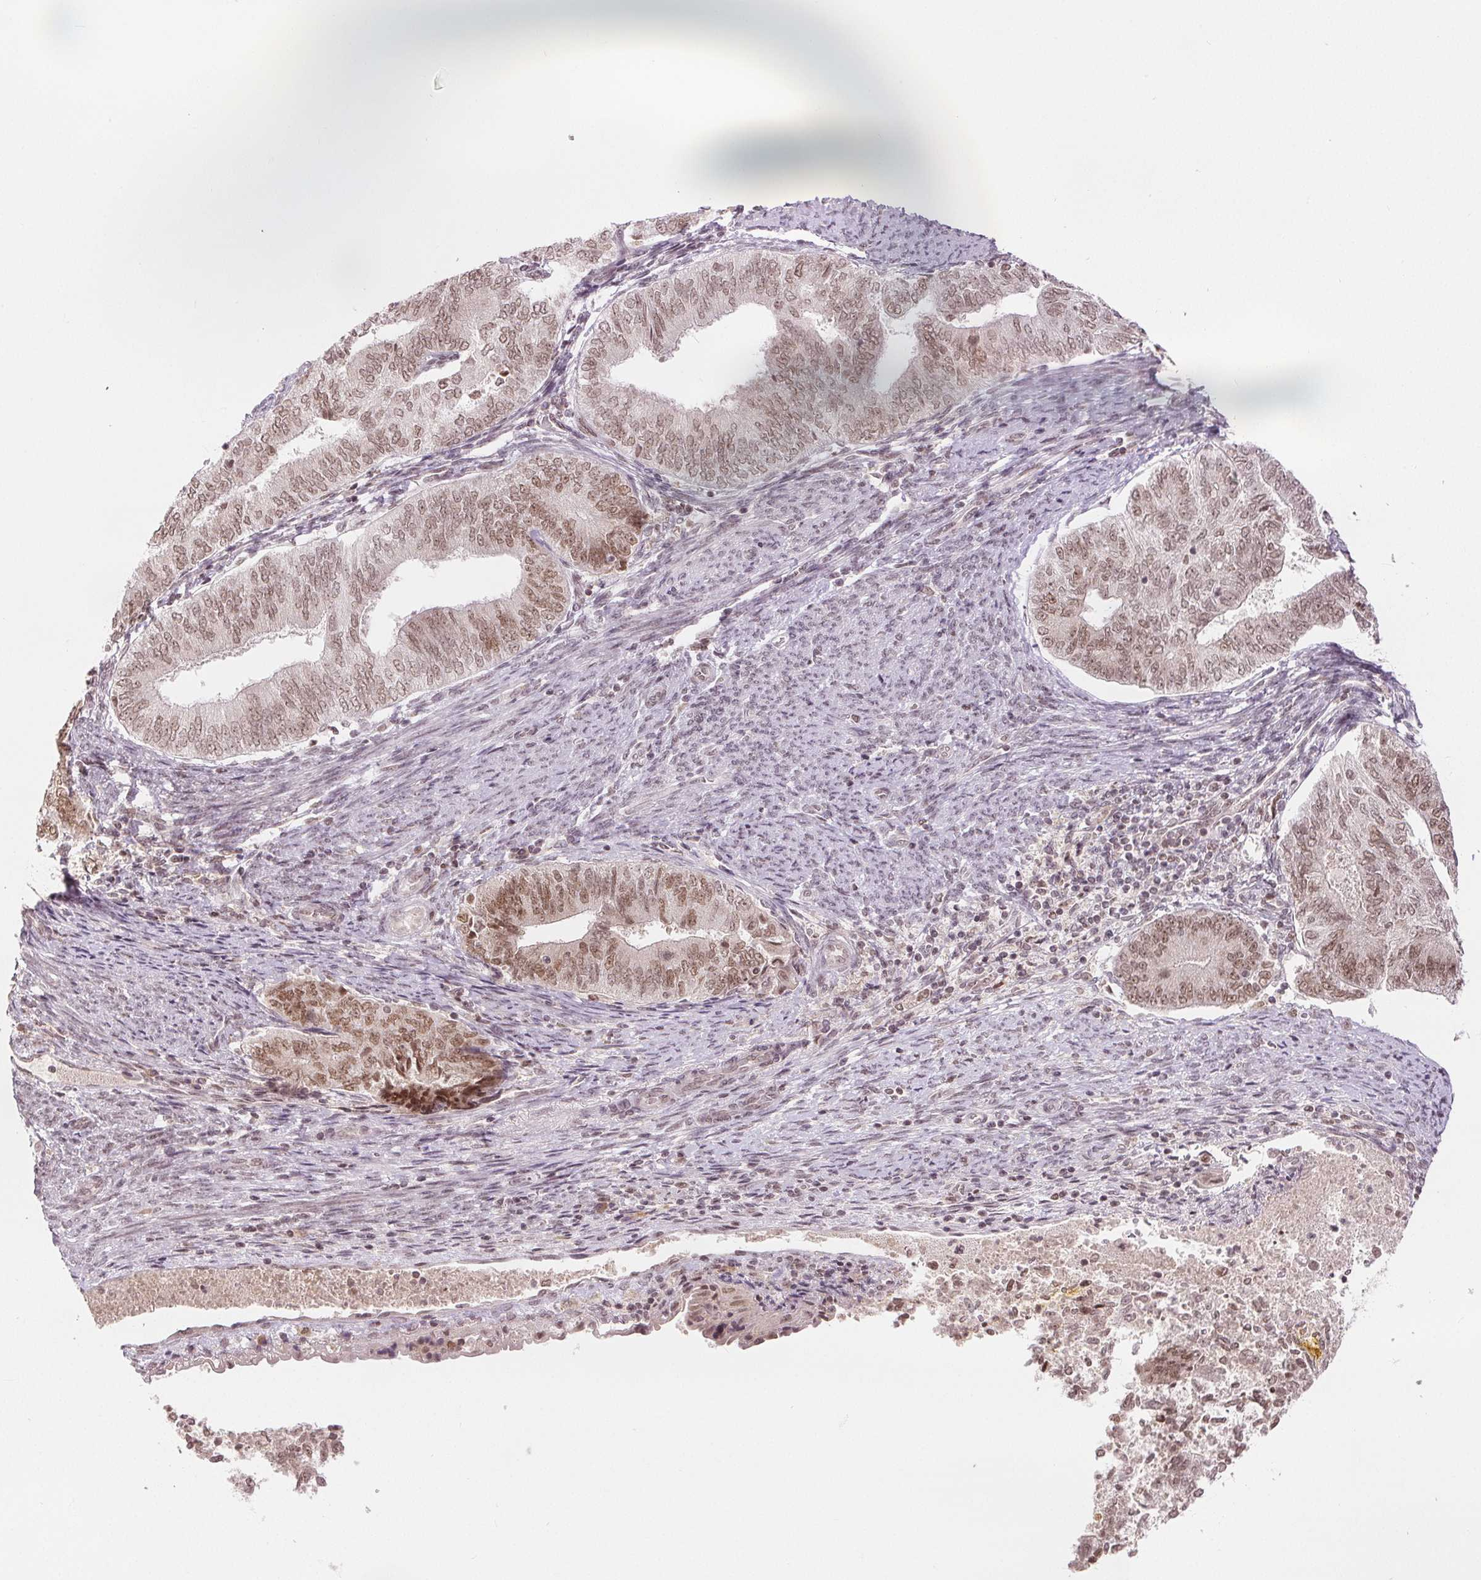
{"staining": {"intensity": "moderate", "quantity": ">75%", "location": "nuclear"}, "tissue": "endometrial cancer", "cell_type": "Tumor cells", "image_type": "cancer", "snomed": [{"axis": "morphology", "description": "Adenocarcinoma, NOS"}, {"axis": "topography", "description": "Endometrium"}], "caption": "Moderate nuclear expression for a protein is appreciated in approximately >75% of tumor cells of endometrial cancer (adenocarcinoma) using immunohistochemistry.", "gene": "DEK", "patient": {"sex": "female", "age": 65}}